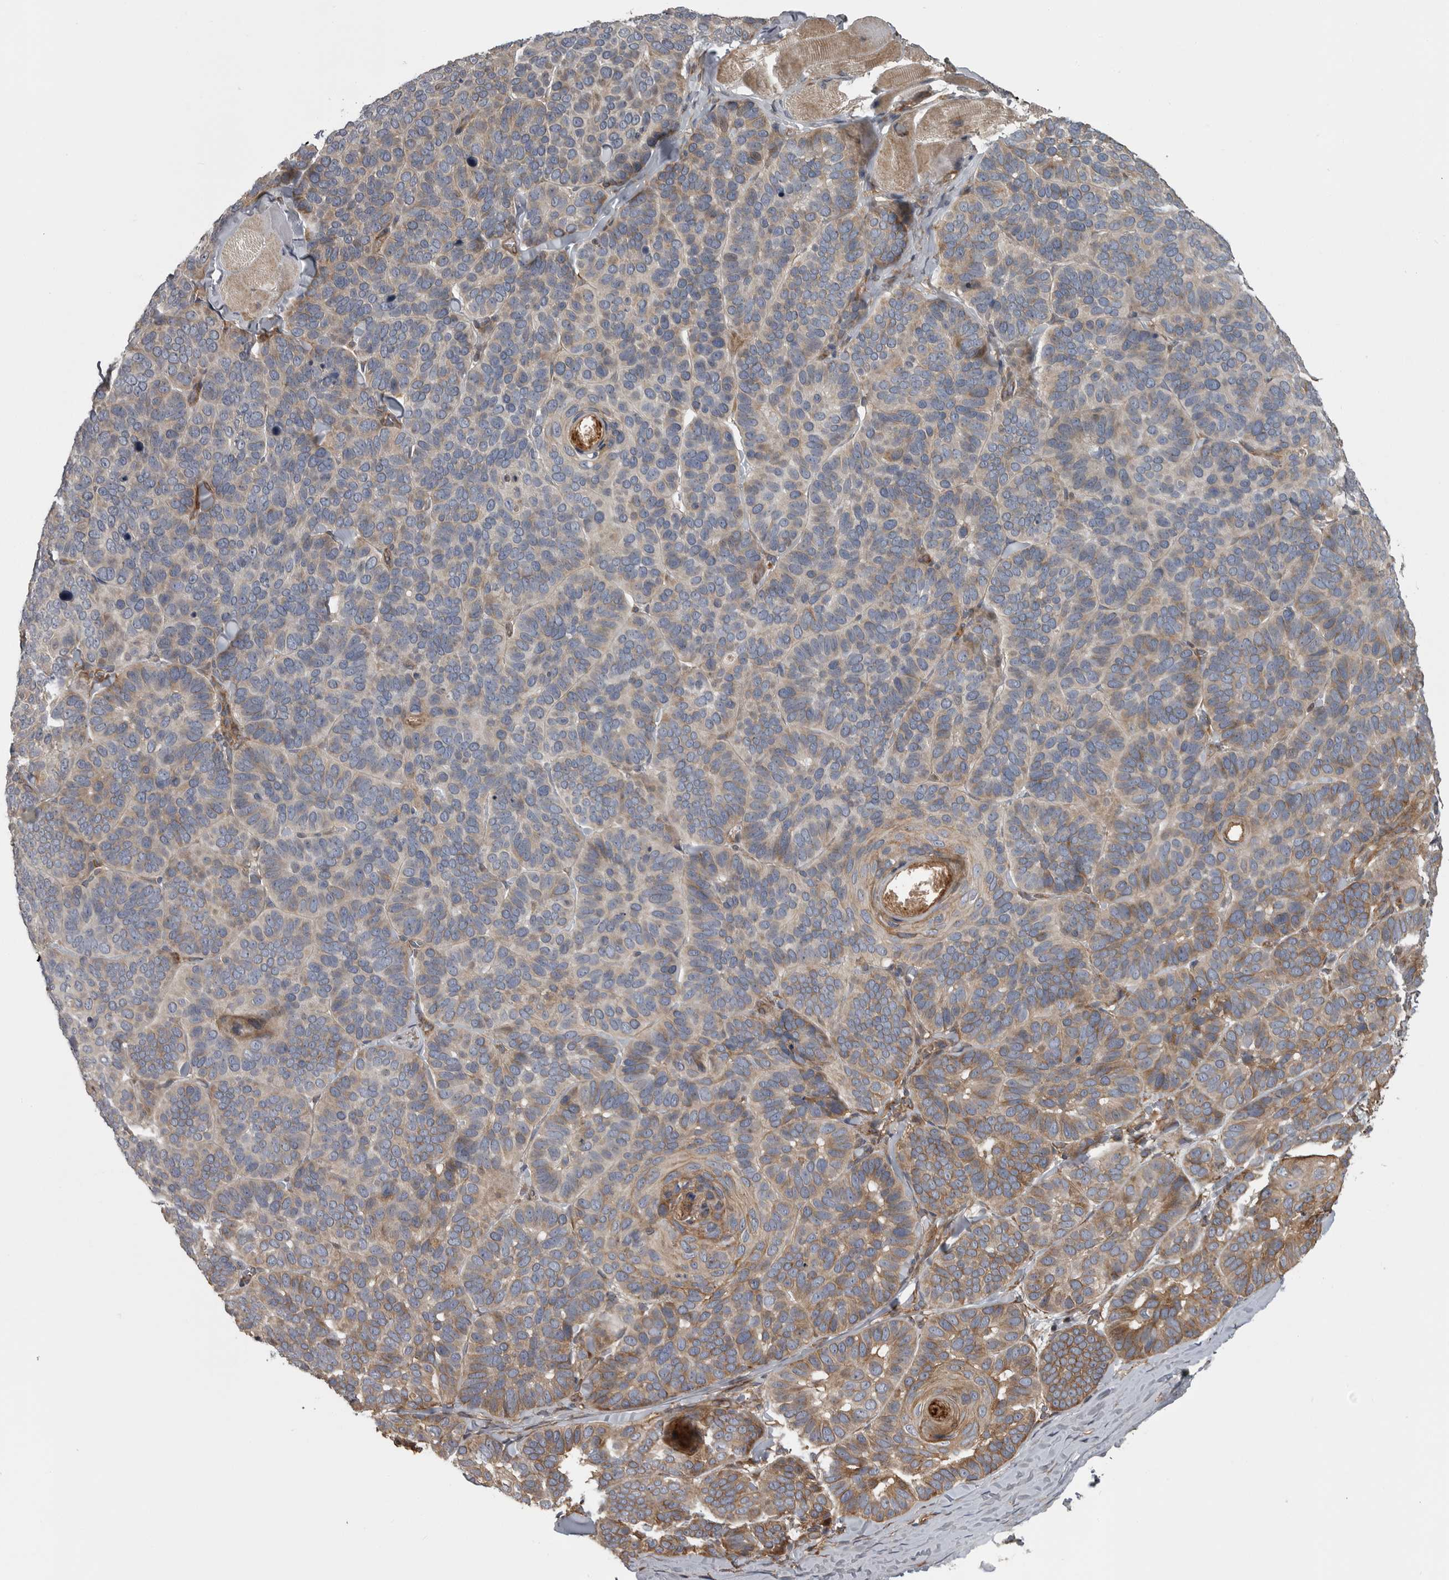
{"staining": {"intensity": "moderate", "quantity": "25%-75%", "location": "cytoplasmic/membranous"}, "tissue": "skin cancer", "cell_type": "Tumor cells", "image_type": "cancer", "snomed": [{"axis": "morphology", "description": "Basal cell carcinoma"}, {"axis": "topography", "description": "Skin"}], "caption": "This image displays basal cell carcinoma (skin) stained with immunohistochemistry to label a protein in brown. The cytoplasmic/membranous of tumor cells show moderate positivity for the protein. Nuclei are counter-stained blue.", "gene": "ZNRF1", "patient": {"sex": "male", "age": 62}}